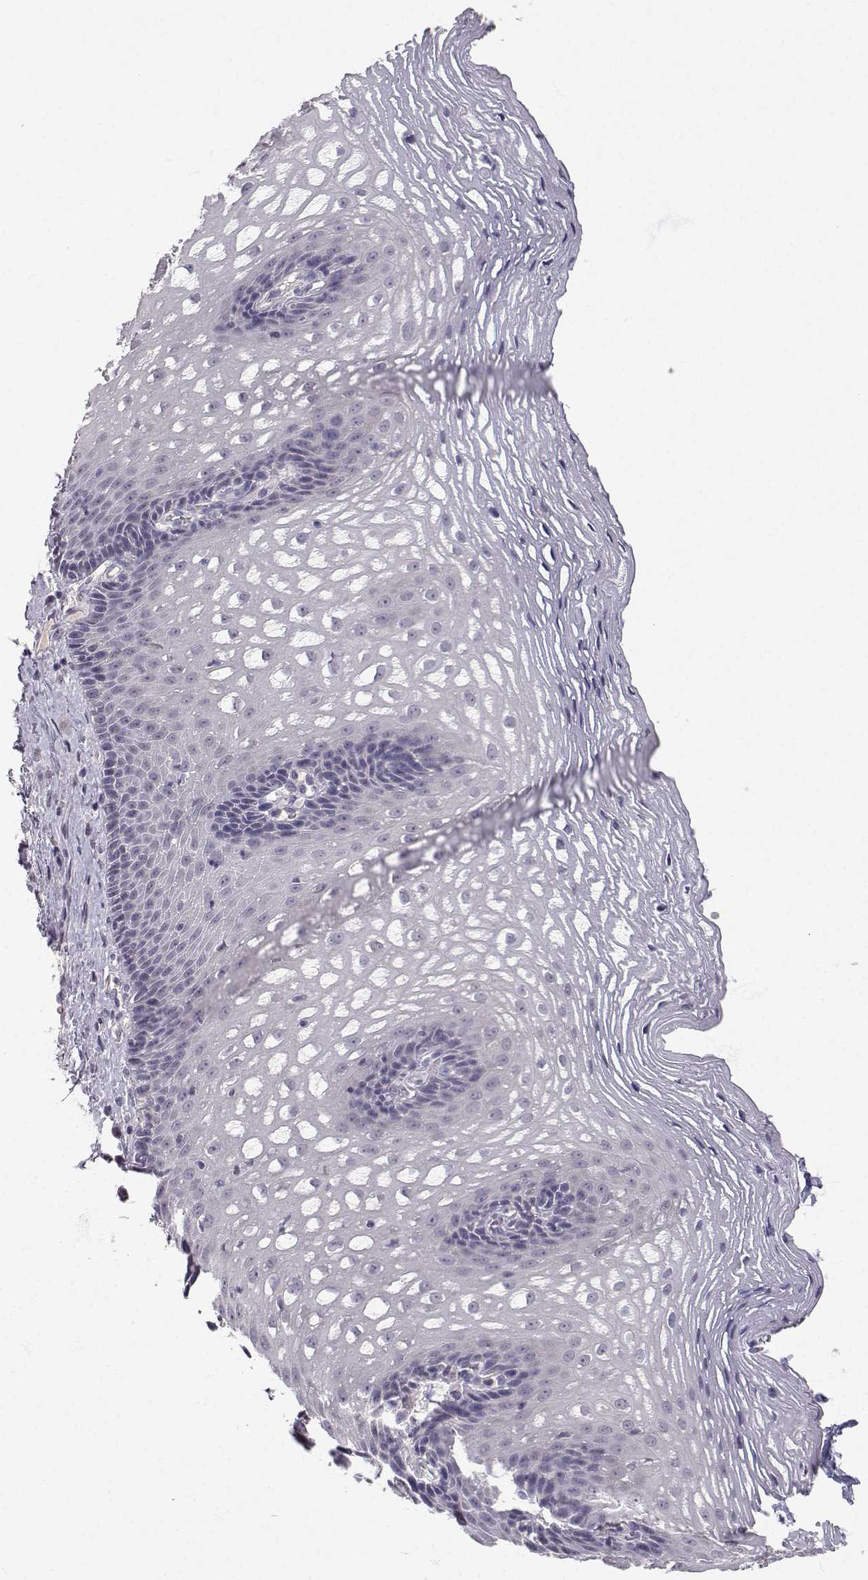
{"staining": {"intensity": "negative", "quantity": "none", "location": "none"}, "tissue": "esophagus", "cell_type": "Squamous epithelial cells", "image_type": "normal", "snomed": [{"axis": "morphology", "description": "Normal tissue, NOS"}, {"axis": "topography", "description": "Esophagus"}], "caption": "Photomicrograph shows no significant protein staining in squamous epithelial cells of benign esophagus.", "gene": "SLC6A3", "patient": {"sex": "male", "age": 76}}